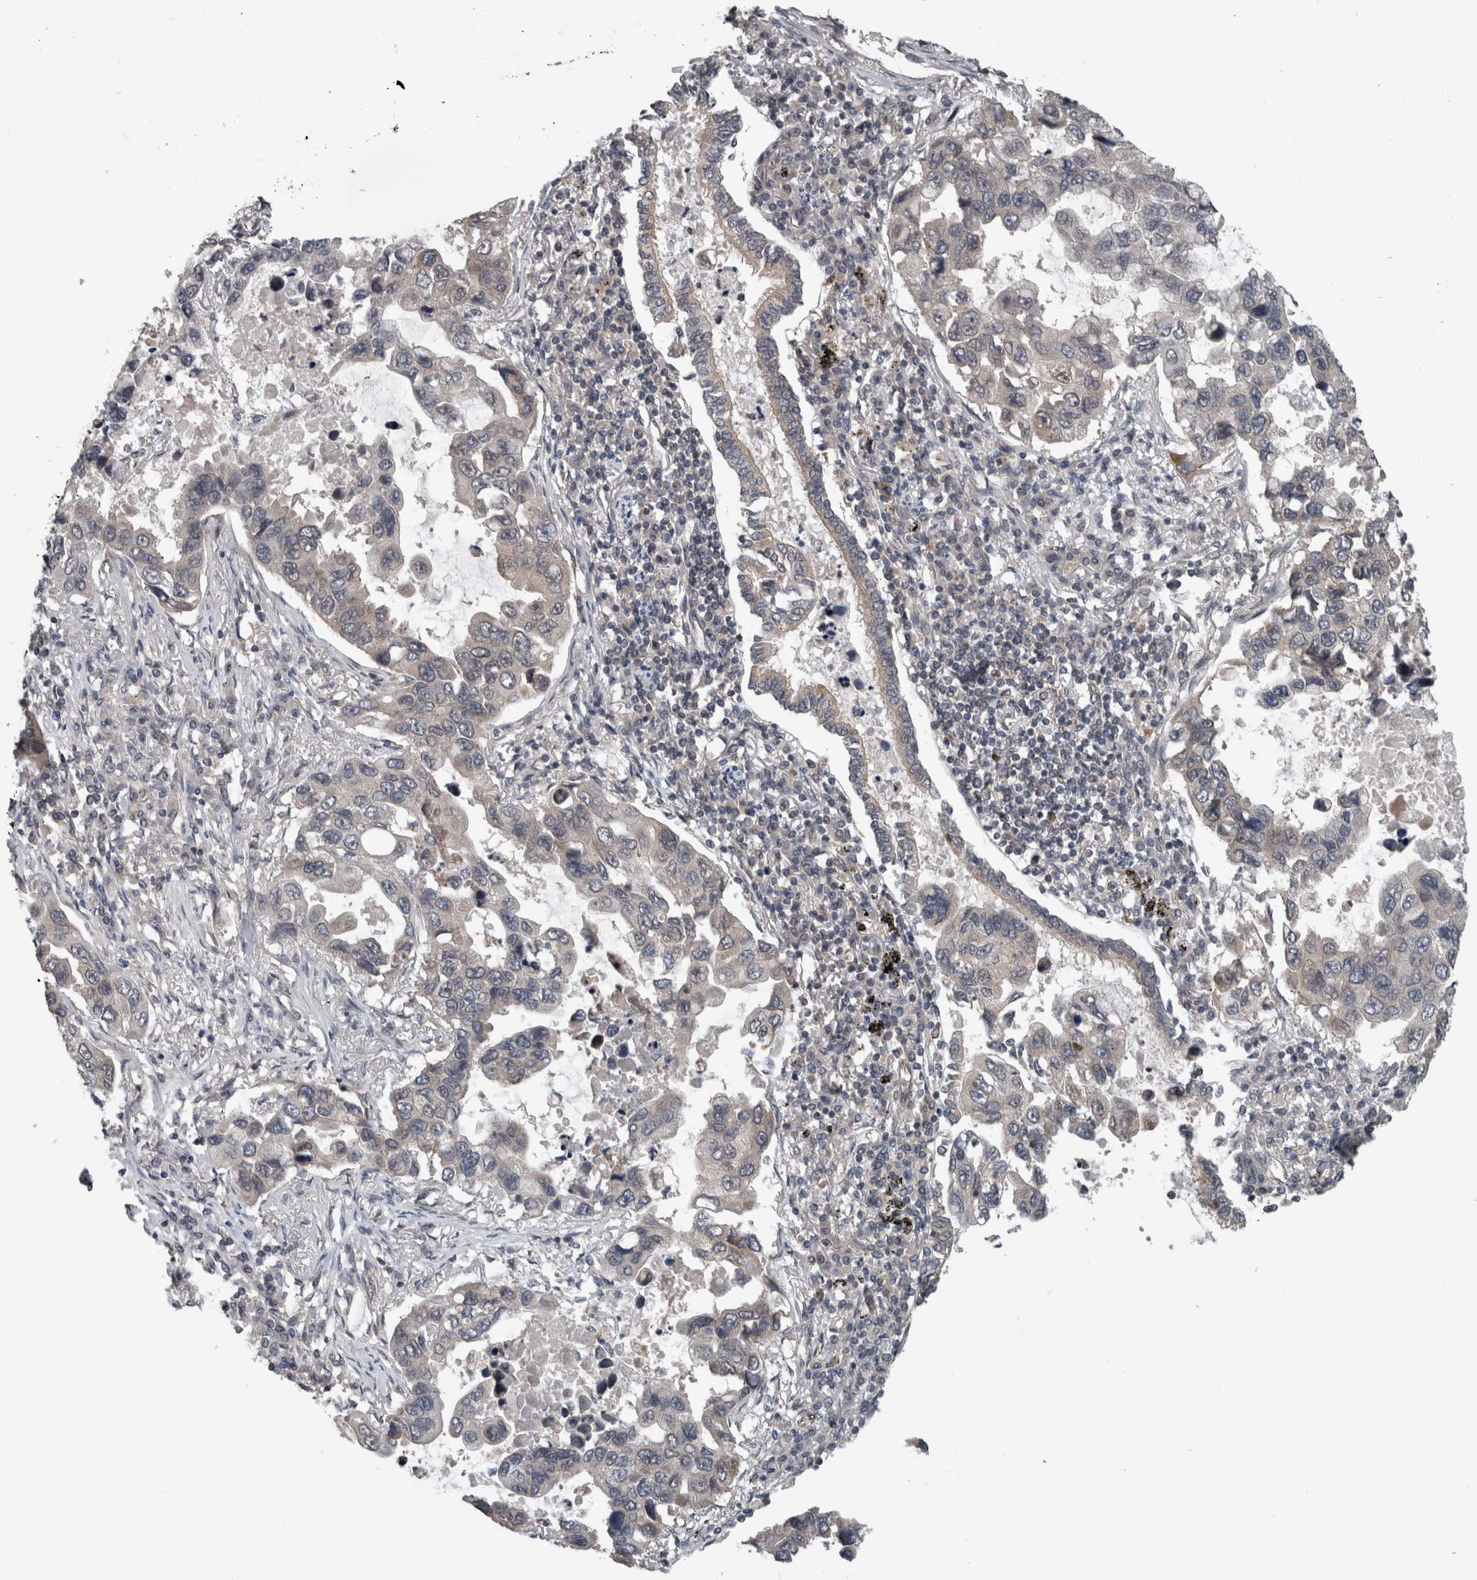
{"staining": {"intensity": "negative", "quantity": "none", "location": "none"}, "tissue": "lung cancer", "cell_type": "Tumor cells", "image_type": "cancer", "snomed": [{"axis": "morphology", "description": "Adenocarcinoma, NOS"}, {"axis": "topography", "description": "Lung"}], "caption": "IHC image of neoplastic tissue: human lung cancer (adenocarcinoma) stained with DAB demonstrates no significant protein positivity in tumor cells.", "gene": "ENY2", "patient": {"sex": "male", "age": 64}}